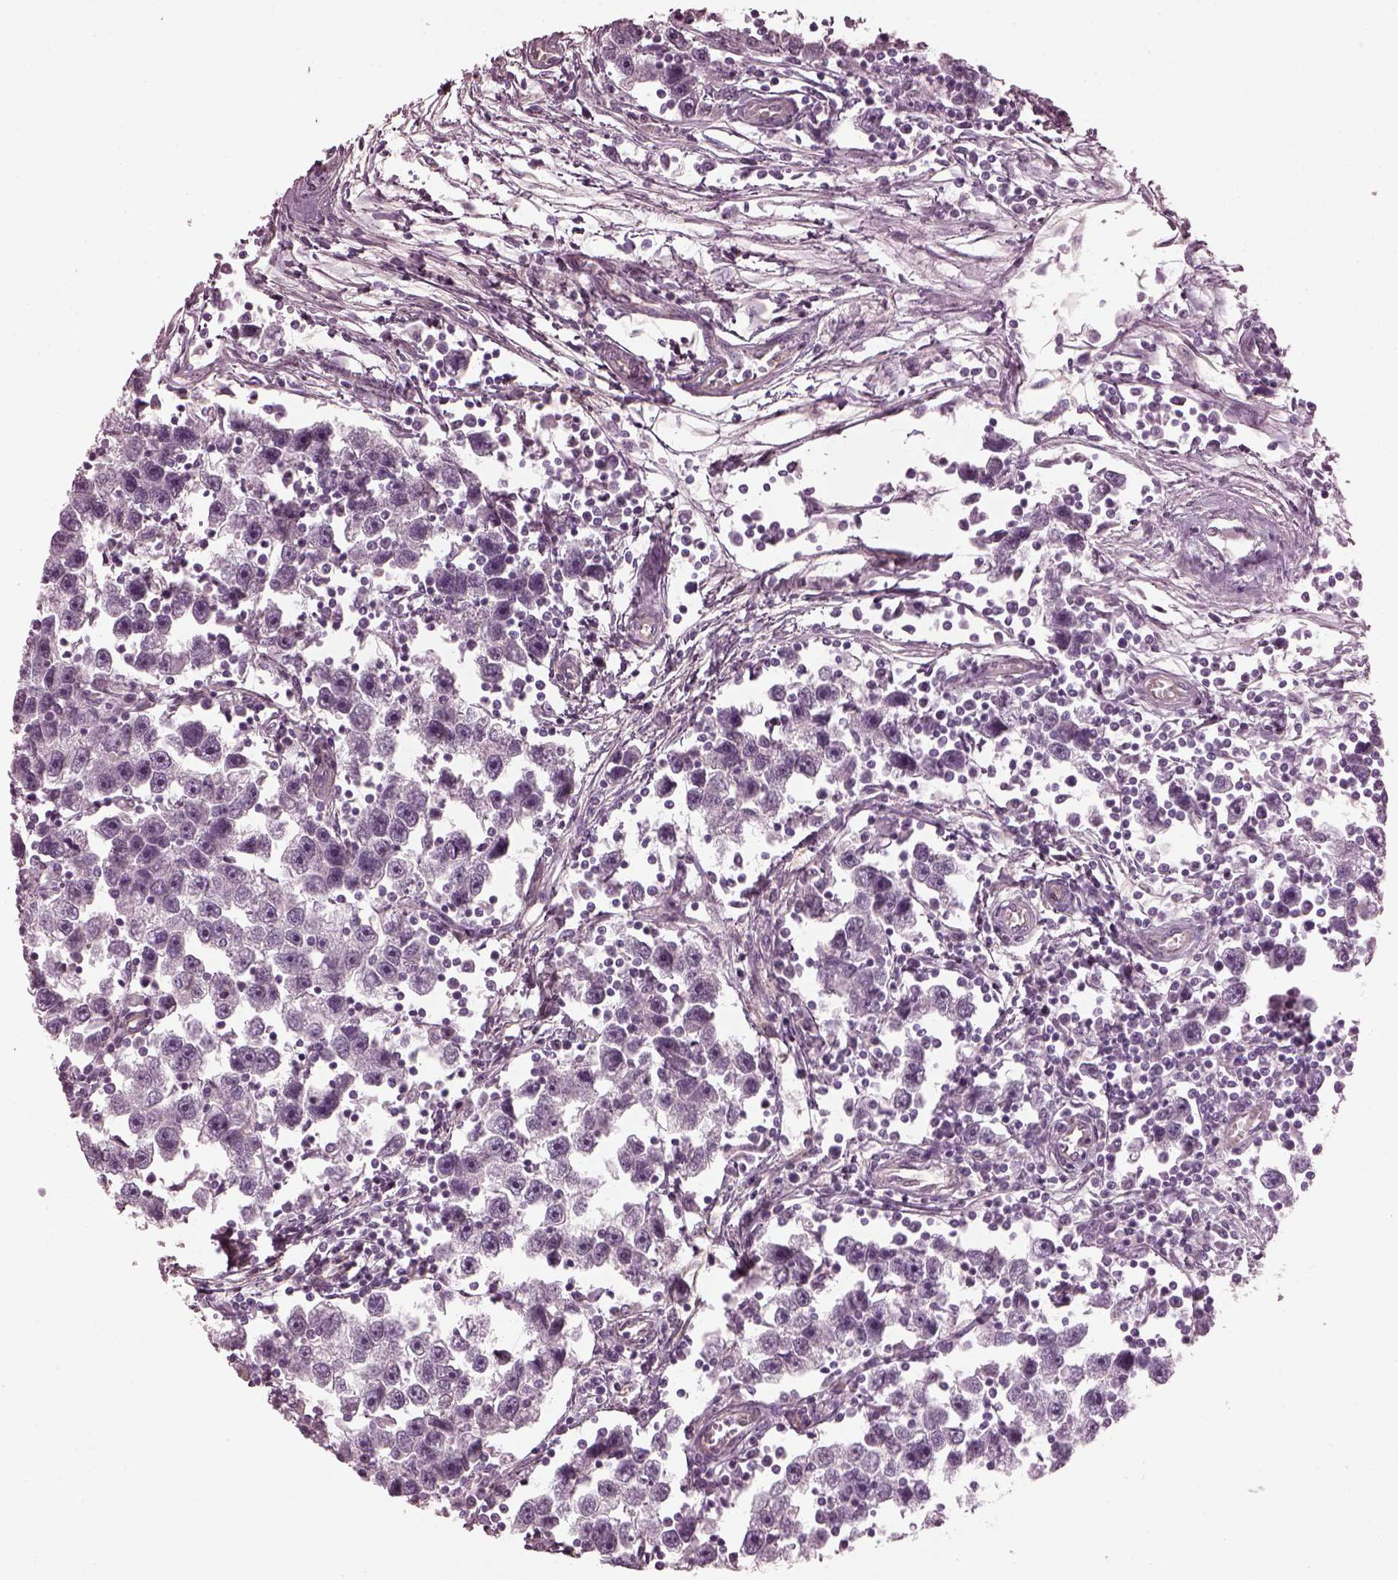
{"staining": {"intensity": "negative", "quantity": "none", "location": "none"}, "tissue": "testis cancer", "cell_type": "Tumor cells", "image_type": "cancer", "snomed": [{"axis": "morphology", "description": "Seminoma, NOS"}, {"axis": "topography", "description": "Testis"}], "caption": "Tumor cells show no significant expression in seminoma (testis).", "gene": "ODAD1", "patient": {"sex": "male", "age": 30}}